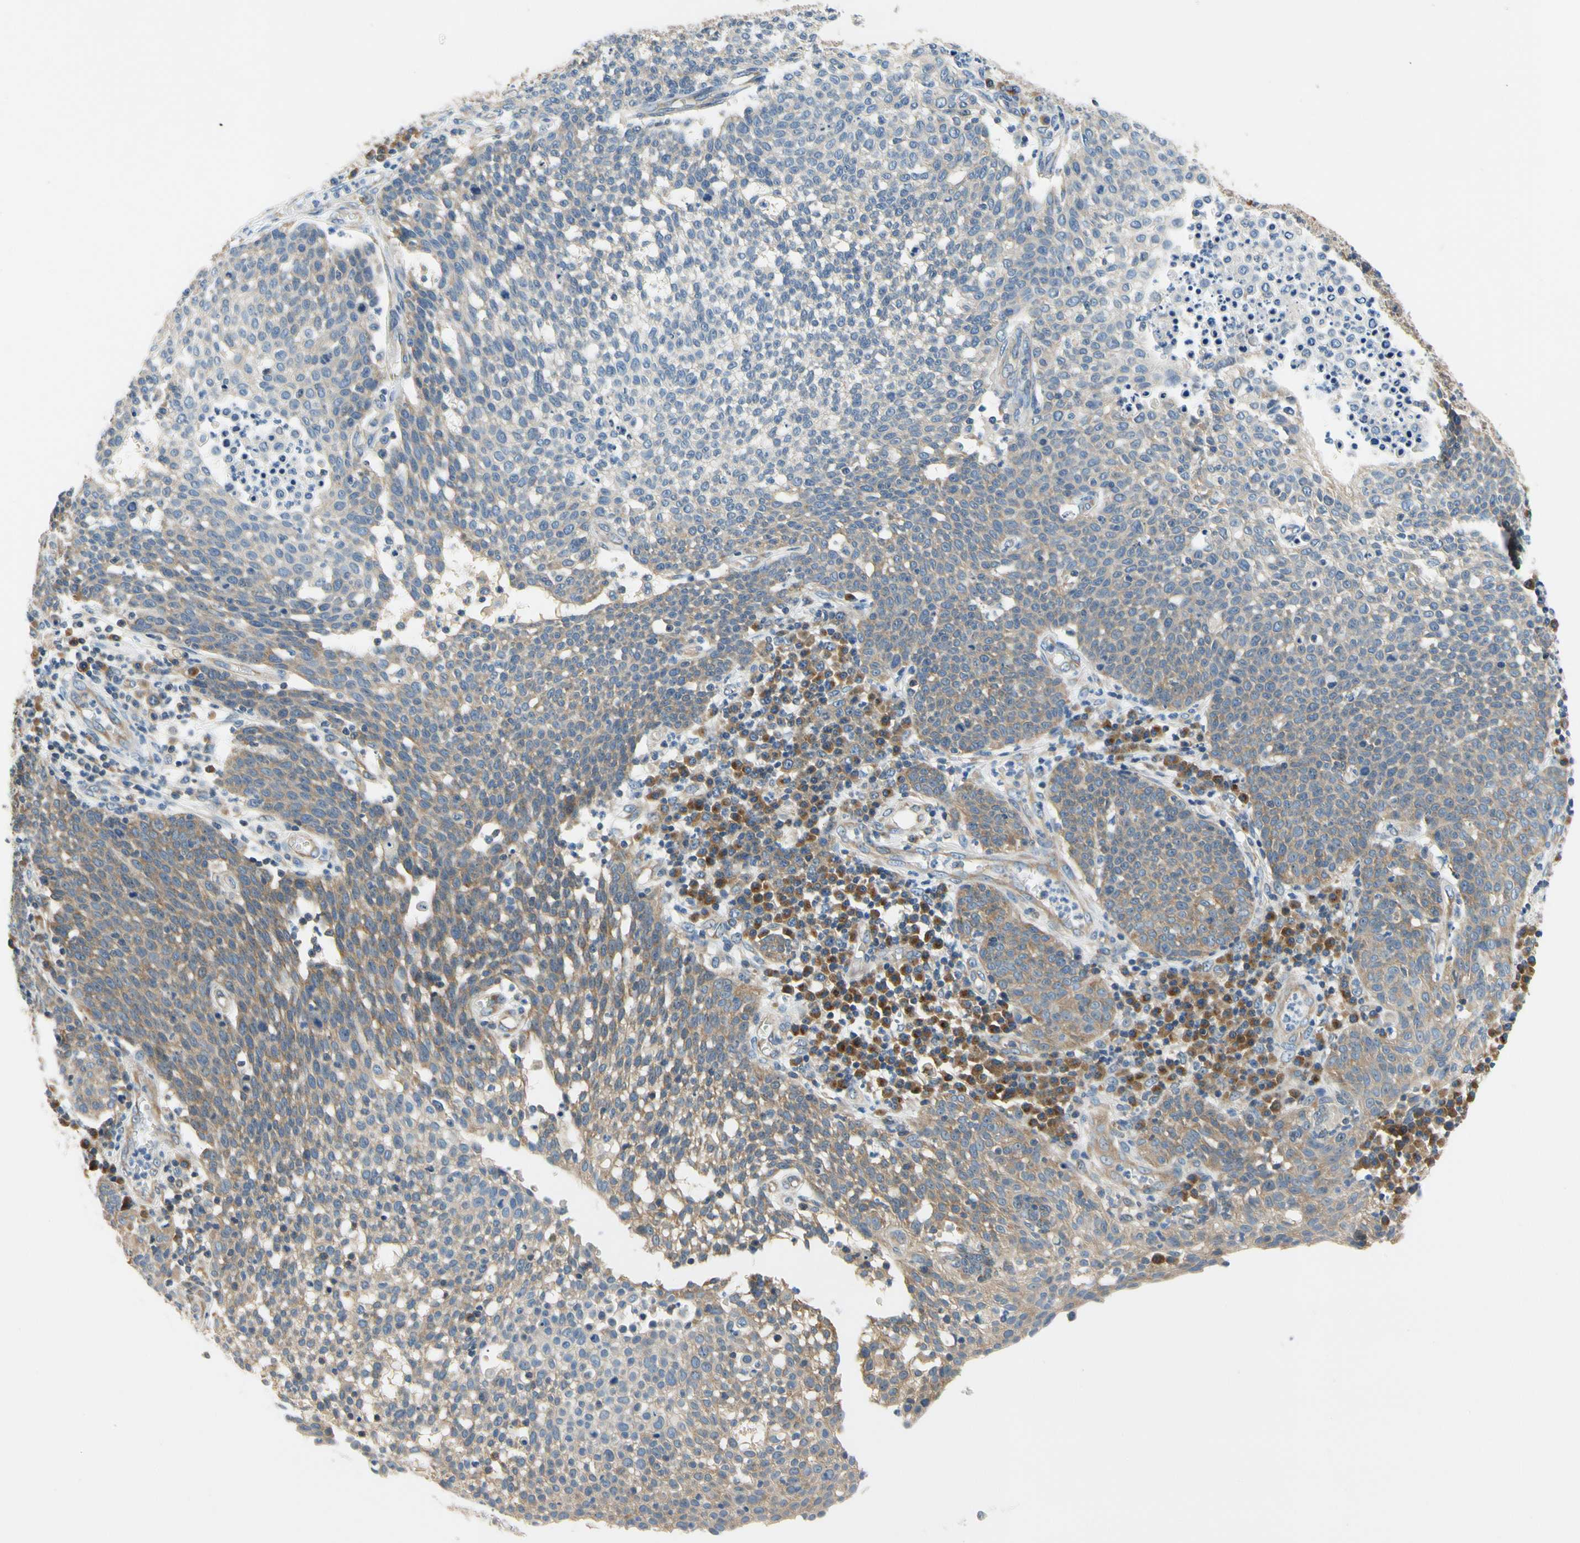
{"staining": {"intensity": "moderate", "quantity": "25%-75%", "location": "cytoplasmic/membranous"}, "tissue": "cervical cancer", "cell_type": "Tumor cells", "image_type": "cancer", "snomed": [{"axis": "morphology", "description": "Squamous cell carcinoma, NOS"}, {"axis": "topography", "description": "Cervix"}], "caption": "Approximately 25%-75% of tumor cells in human cervical cancer (squamous cell carcinoma) reveal moderate cytoplasmic/membranous protein positivity as visualized by brown immunohistochemical staining.", "gene": "LRRC47", "patient": {"sex": "female", "age": 34}}